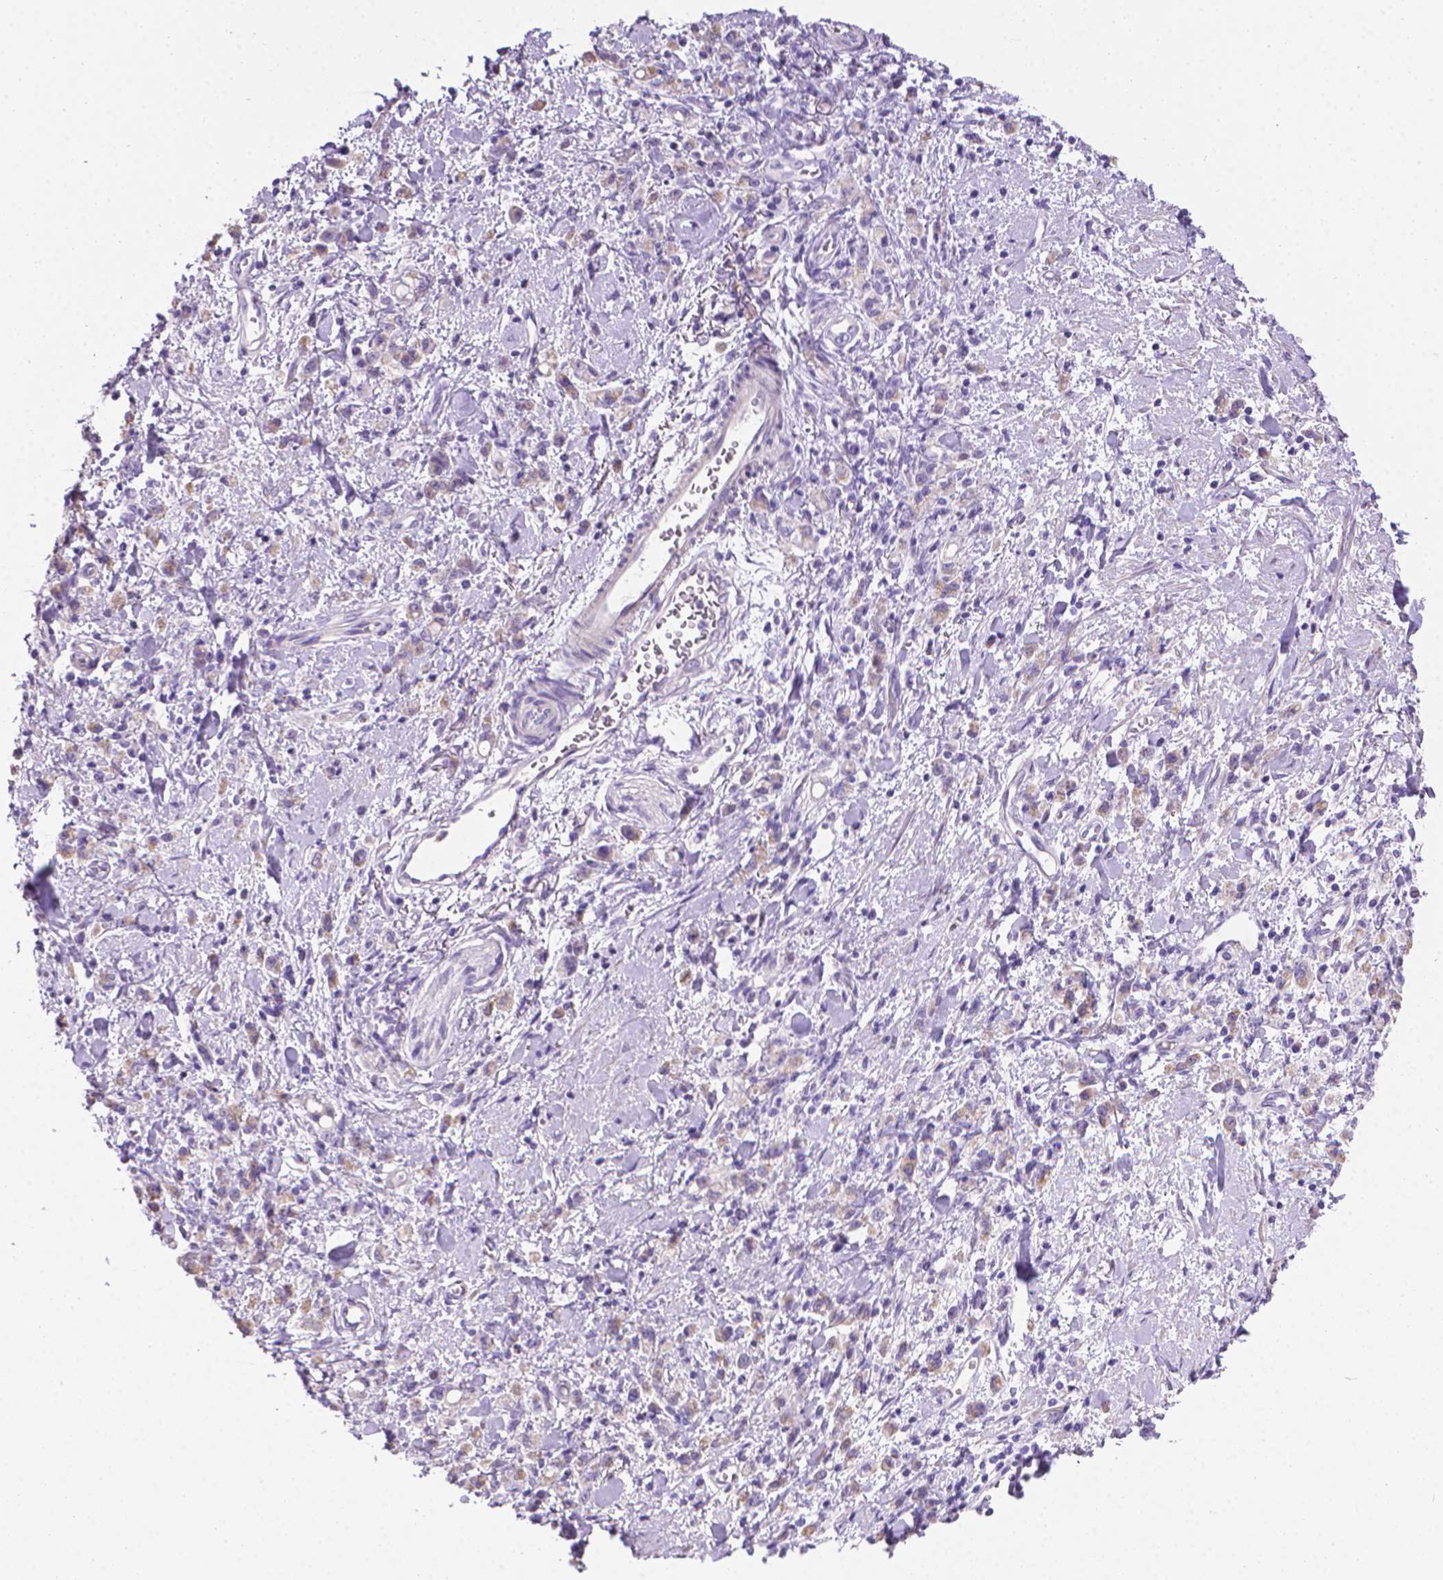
{"staining": {"intensity": "weak", "quantity": "<25%", "location": "cytoplasmic/membranous"}, "tissue": "stomach cancer", "cell_type": "Tumor cells", "image_type": "cancer", "snomed": [{"axis": "morphology", "description": "Adenocarcinoma, NOS"}, {"axis": "topography", "description": "Stomach"}], "caption": "Tumor cells are negative for protein expression in human adenocarcinoma (stomach).", "gene": "PNMA2", "patient": {"sex": "male", "age": 77}}